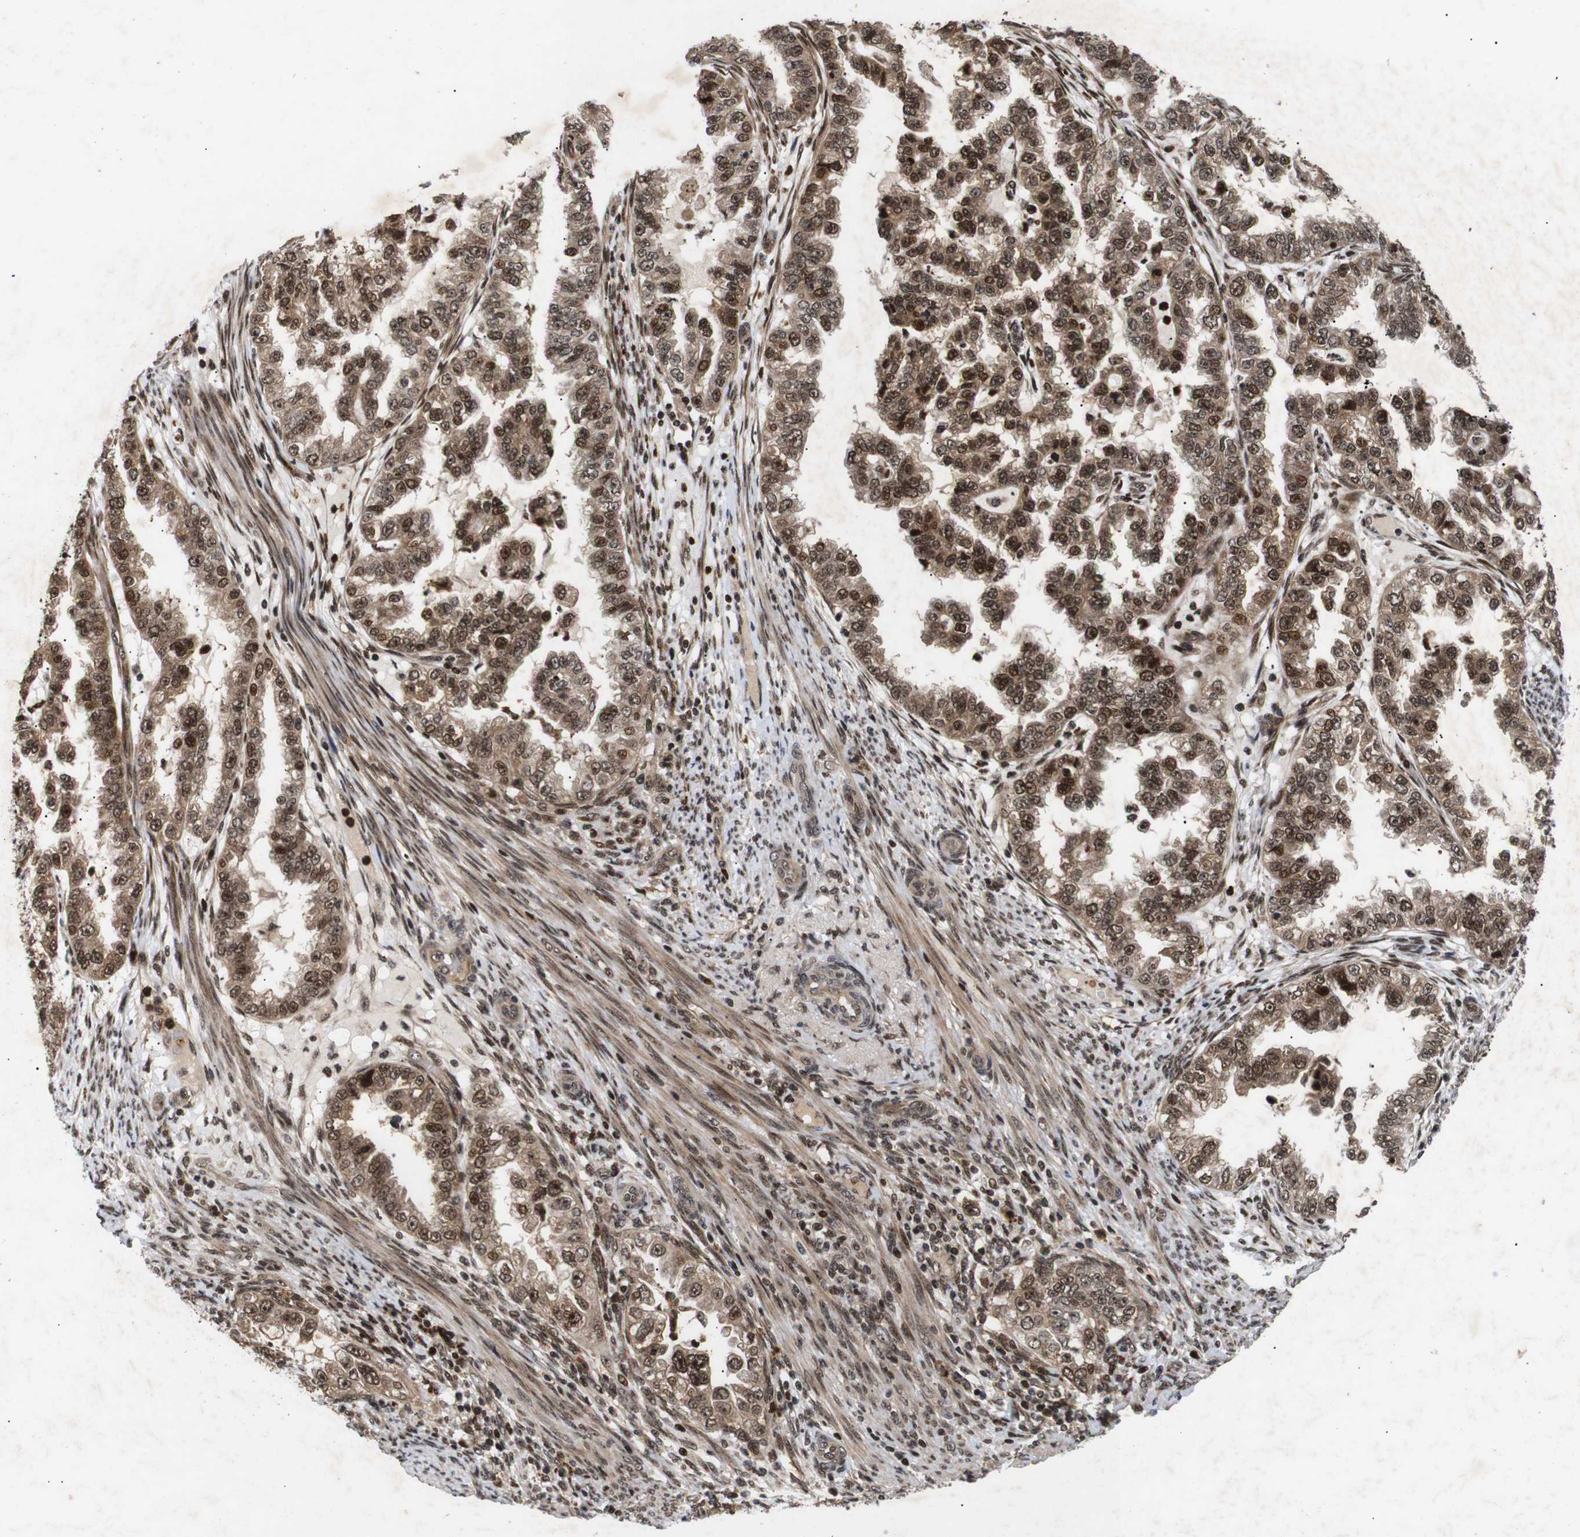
{"staining": {"intensity": "moderate", "quantity": ">75%", "location": "cytoplasmic/membranous,nuclear"}, "tissue": "endometrial cancer", "cell_type": "Tumor cells", "image_type": "cancer", "snomed": [{"axis": "morphology", "description": "Adenocarcinoma, NOS"}, {"axis": "topography", "description": "Endometrium"}], "caption": "Human endometrial cancer (adenocarcinoma) stained for a protein (brown) reveals moderate cytoplasmic/membranous and nuclear positive positivity in about >75% of tumor cells.", "gene": "KIF23", "patient": {"sex": "female", "age": 85}}